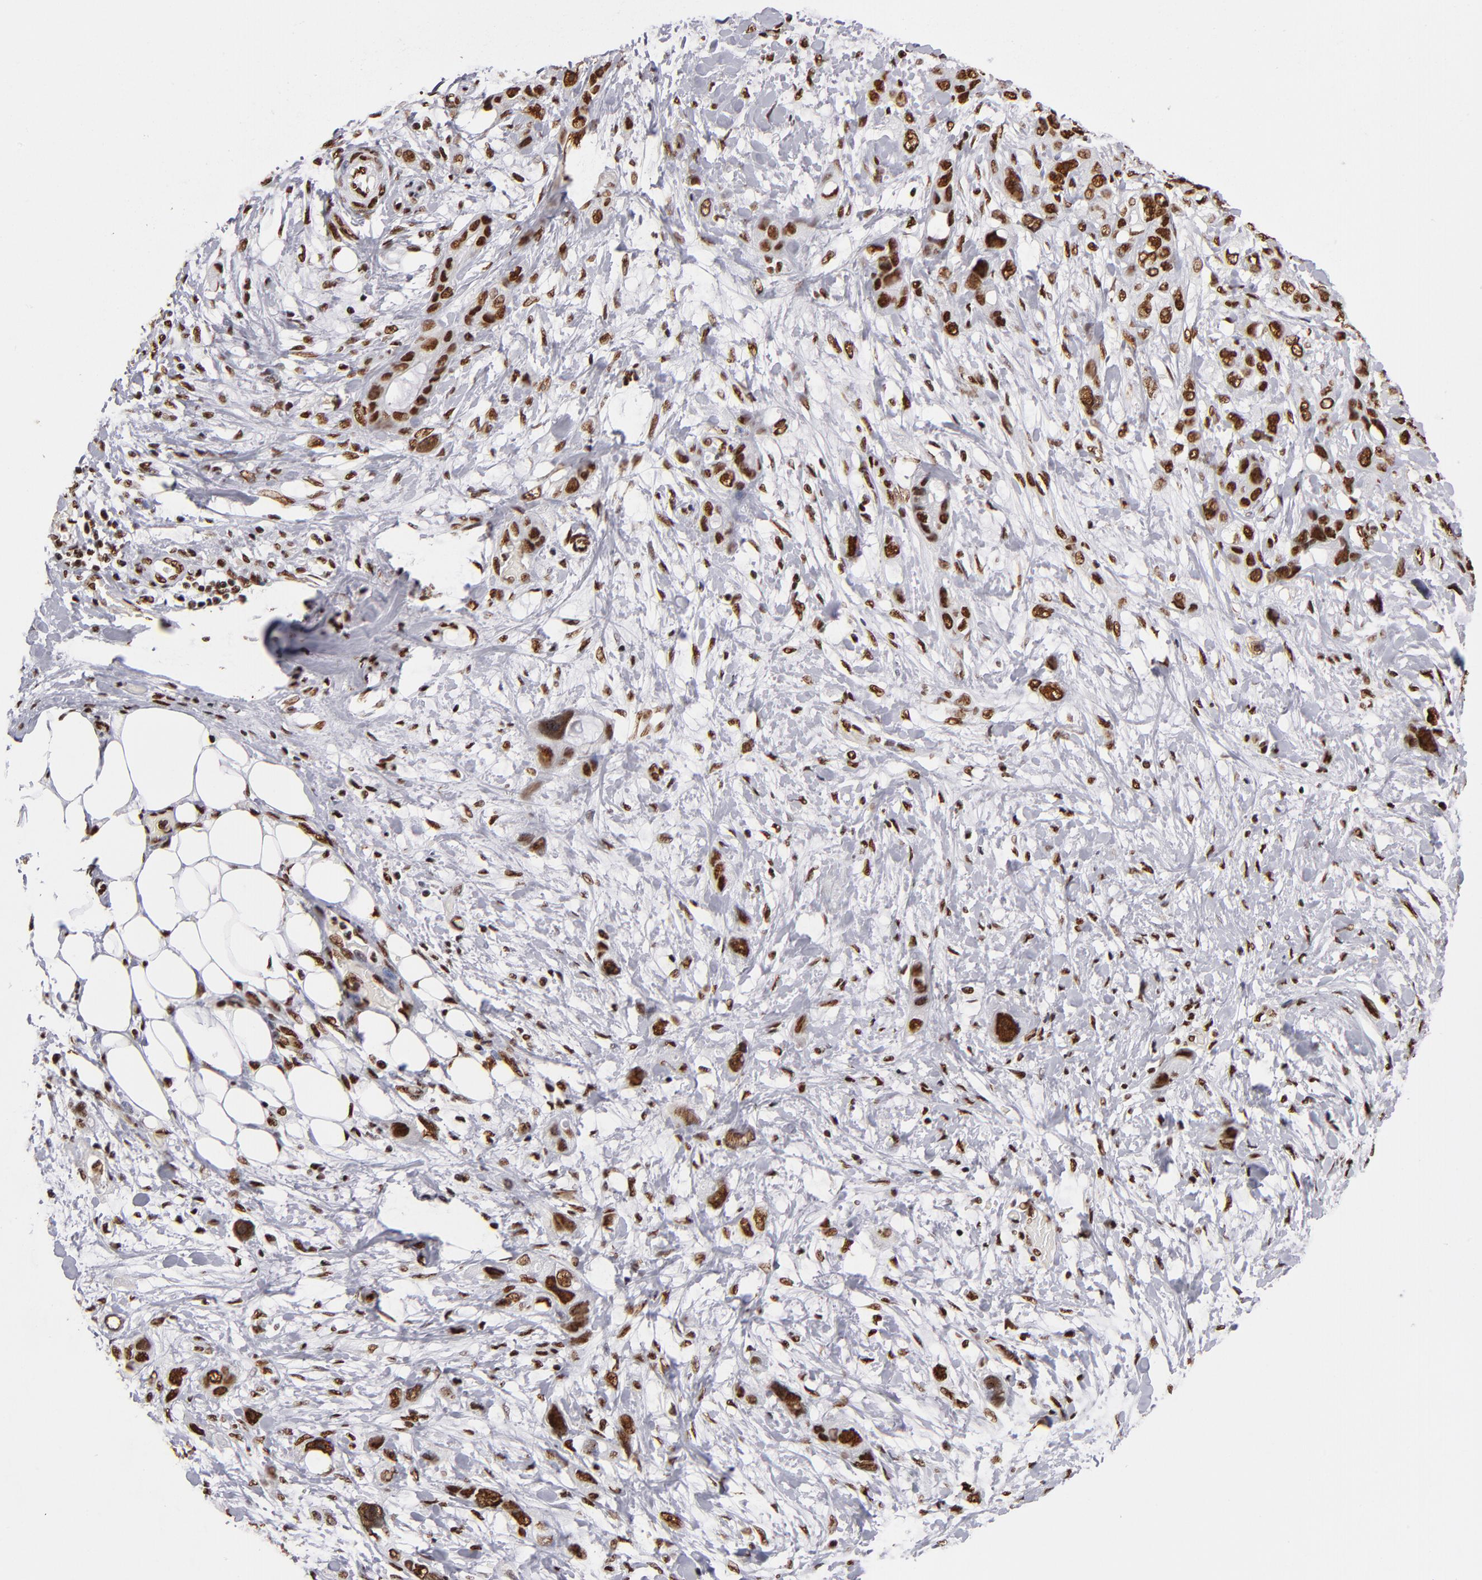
{"staining": {"intensity": "strong", "quantity": ">75%", "location": "nuclear"}, "tissue": "stomach cancer", "cell_type": "Tumor cells", "image_type": "cancer", "snomed": [{"axis": "morphology", "description": "Adenocarcinoma, NOS"}, {"axis": "topography", "description": "Stomach, upper"}], "caption": "Brown immunohistochemical staining in stomach adenocarcinoma demonstrates strong nuclear positivity in approximately >75% of tumor cells.", "gene": "MRE11", "patient": {"sex": "male", "age": 47}}